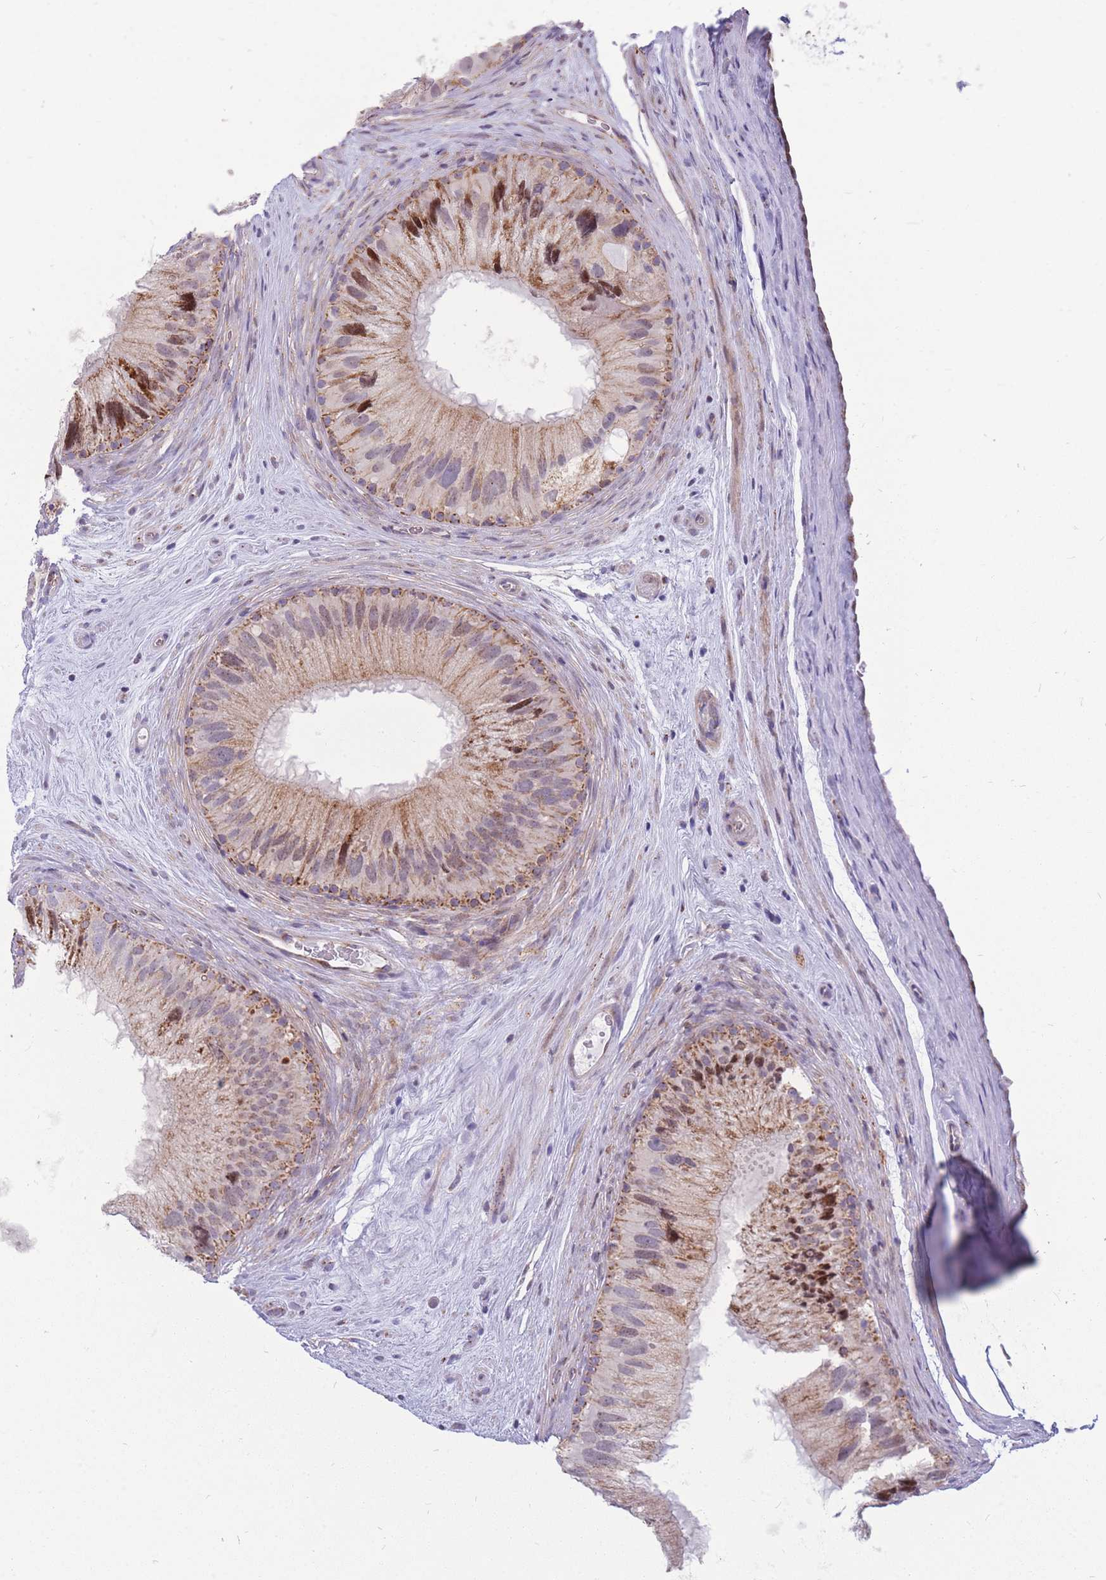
{"staining": {"intensity": "moderate", "quantity": "25%-75%", "location": "cytoplasmic/membranous"}, "tissue": "epididymis", "cell_type": "Glandular cells", "image_type": "normal", "snomed": [{"axis": "morphology", "description": "Normal tissue, NOS"}, {"axis": "topography", "description": "Epididymis"}], "caption": "Protein expression analysis of benign epididymis demonstrates moderate cytoplasmic/membranous positivity in approximately 25%-75% of glandular cells.", "gene": "HSPE1", "patient": {"sex": "male", "age": 50}}